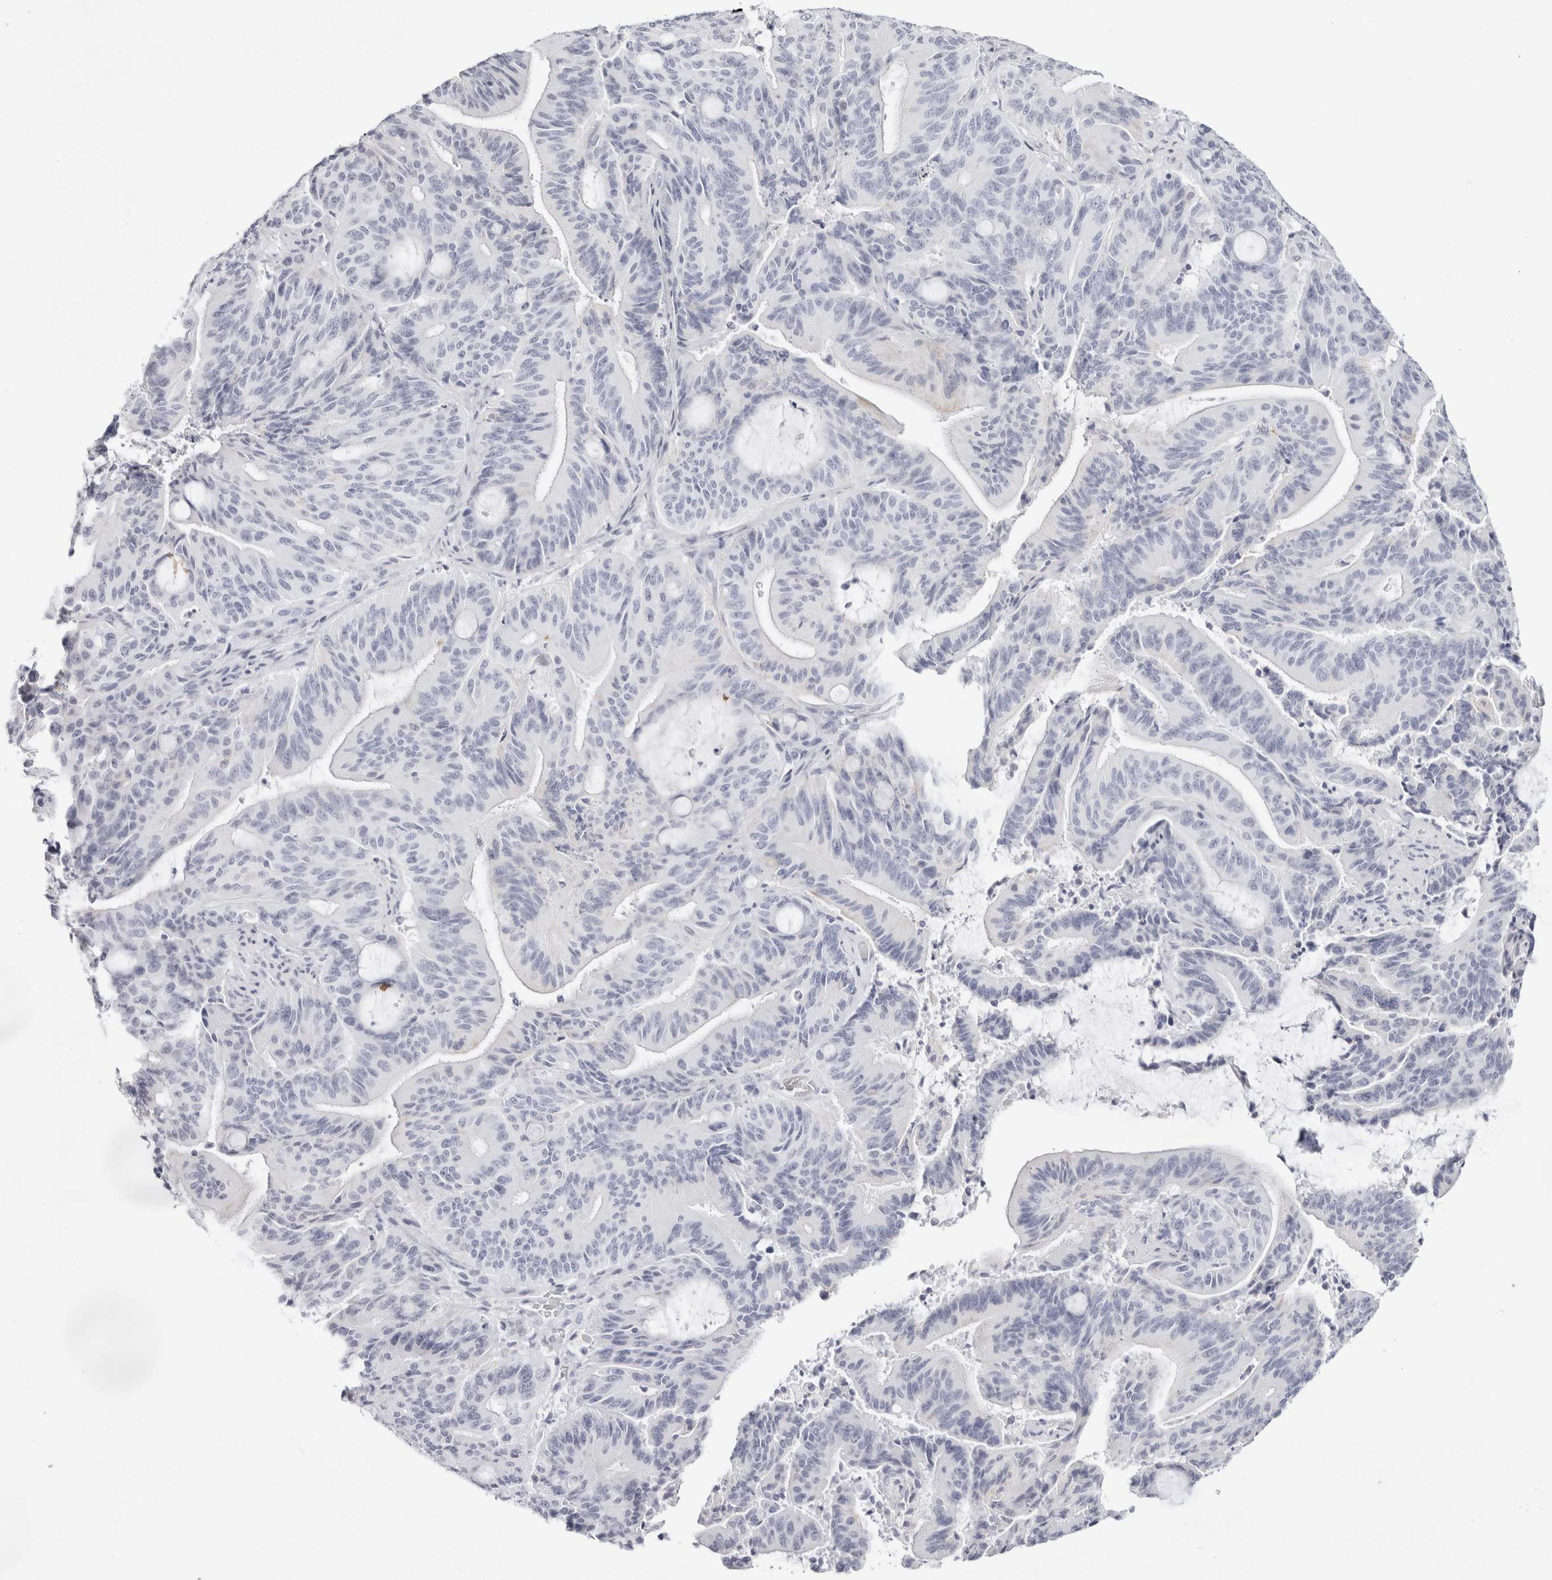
{"staining": {"intensity": "negative", "quantity": "none", "location": "none"}, "tissue": "liver cancer", "cell_type": "Tumor cells", "image_type": "cancer", "snomed": [{"axis": "morphology", "description": "Normal tissue, NOS"}, {"axis": "morphology", "description": "Cholangiocarcinoma"}, {"axis": "topography", "description": "Liver"}, {"axis": "topography", "description": "Peripheral nerve tissue"}], "caption": "An immunohistochemistry (IHC) micrograph of cholangiocarcinoma (liver) is shown. There is no staining in tumor cells of cholangiocarcinoma (liver). Brightfield microscopy of immunohistochemistry (IHC) stained with DAB (3,3'-diaminobenzidine) (brown) and hematoxylin (blue), captured at high magnification.", "gene": "GARIN1A", "patient": {"sex": "female", "age": 73}}